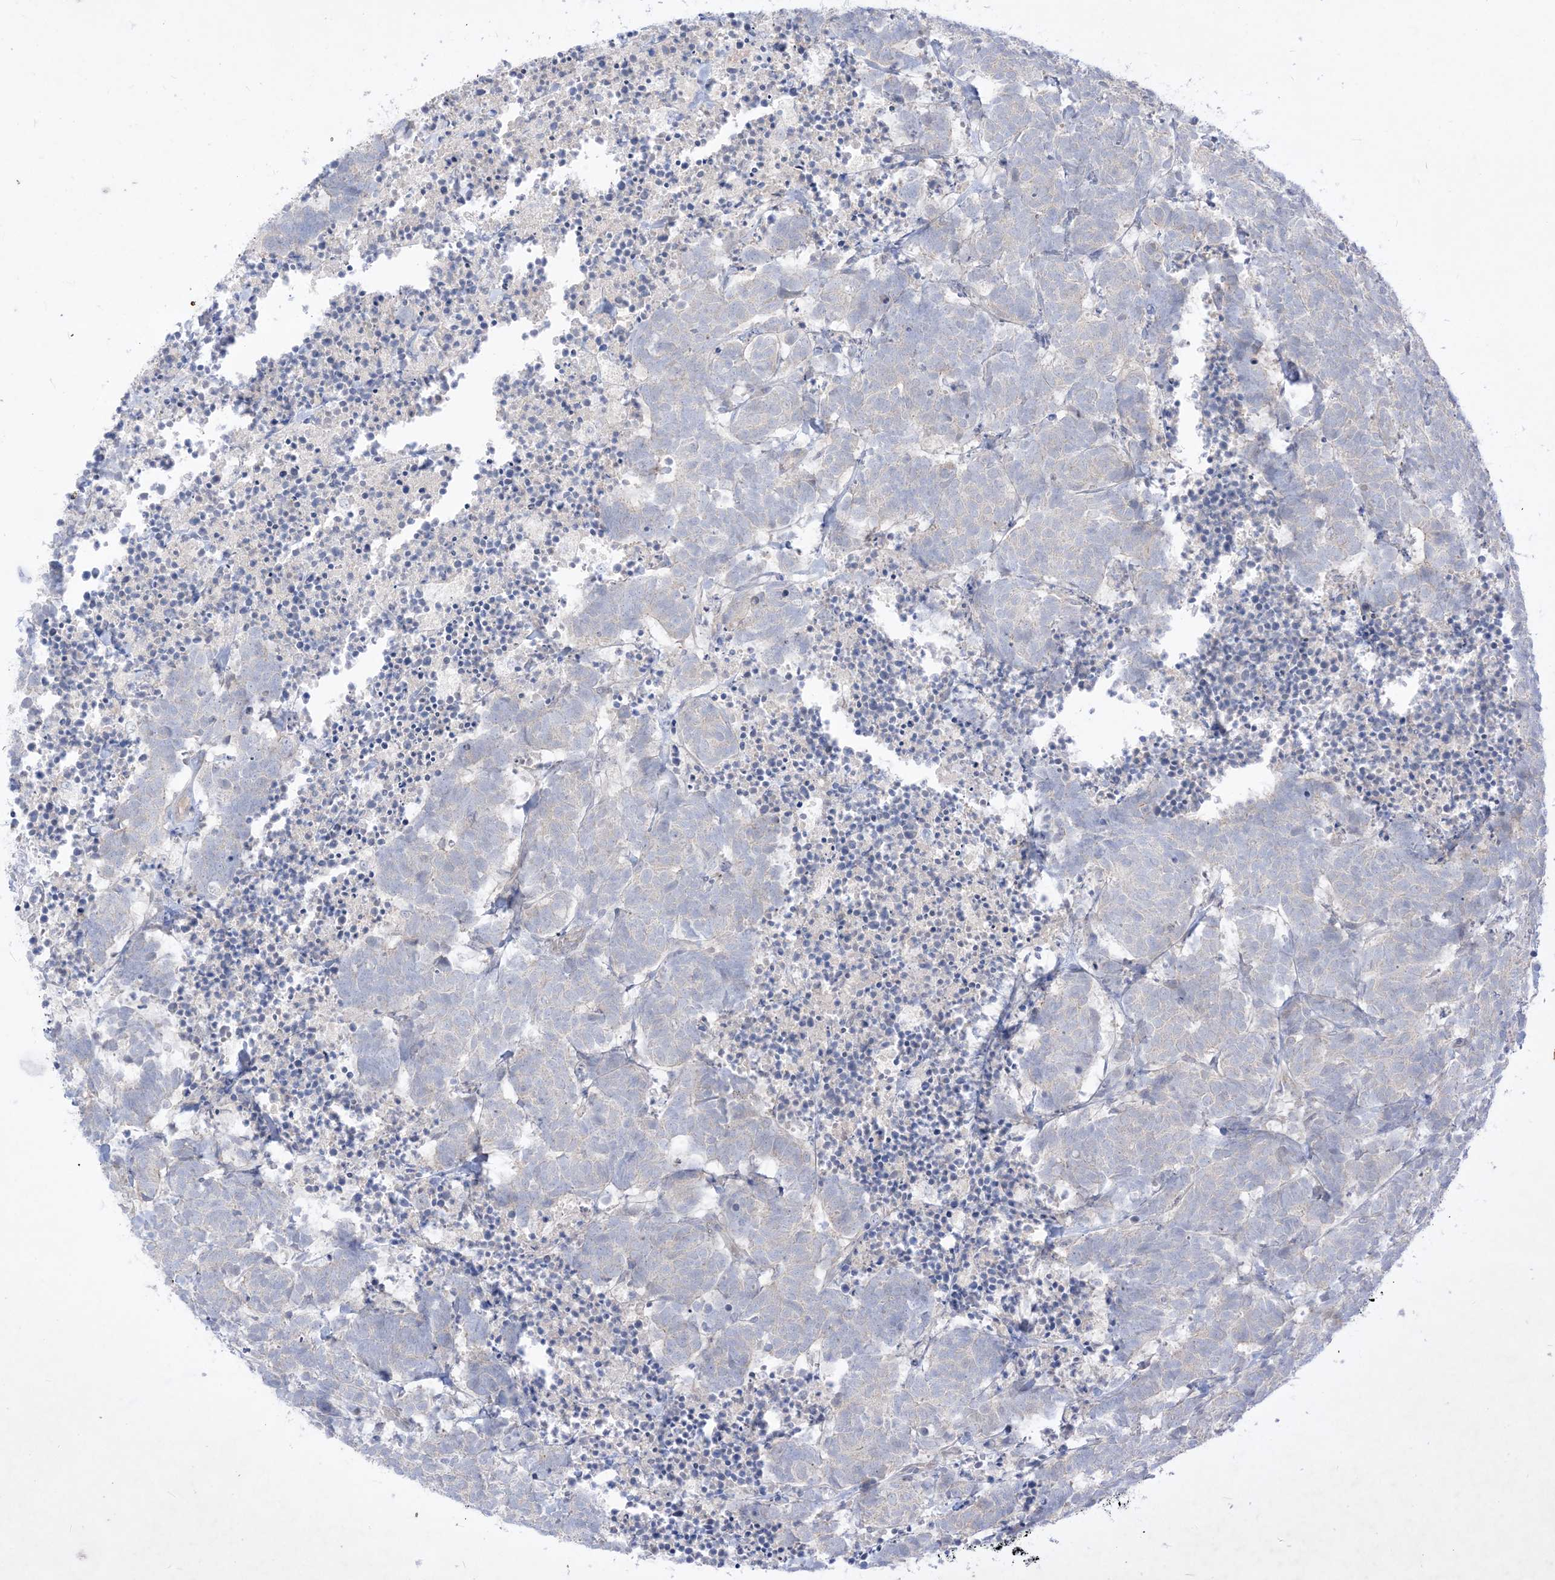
{"staining": {"intensity": "negative", "quantity": "none", "location": "none"}, "tissue": "carcinoid", "cell_type": "Tumor cells", "image_type": "cancer", "snomed": [{"axis": "morphology", "description": "Carcinoma, NOS"}, {"axis": "morphology", "description": "Carcinoid, malignant, NOS"}, {"axis": "topography", "description": "Urinary bladder"}], "caption": "Immunohistochemical staining of human malignant carcinoid demonstrates no significant positivity in tumor cells. (DAB (3,3'-diaminobenzidine) IHC, high magnification).", "gene": "PLEKHA3", "patient": {"sex": "male", "age": 57}}